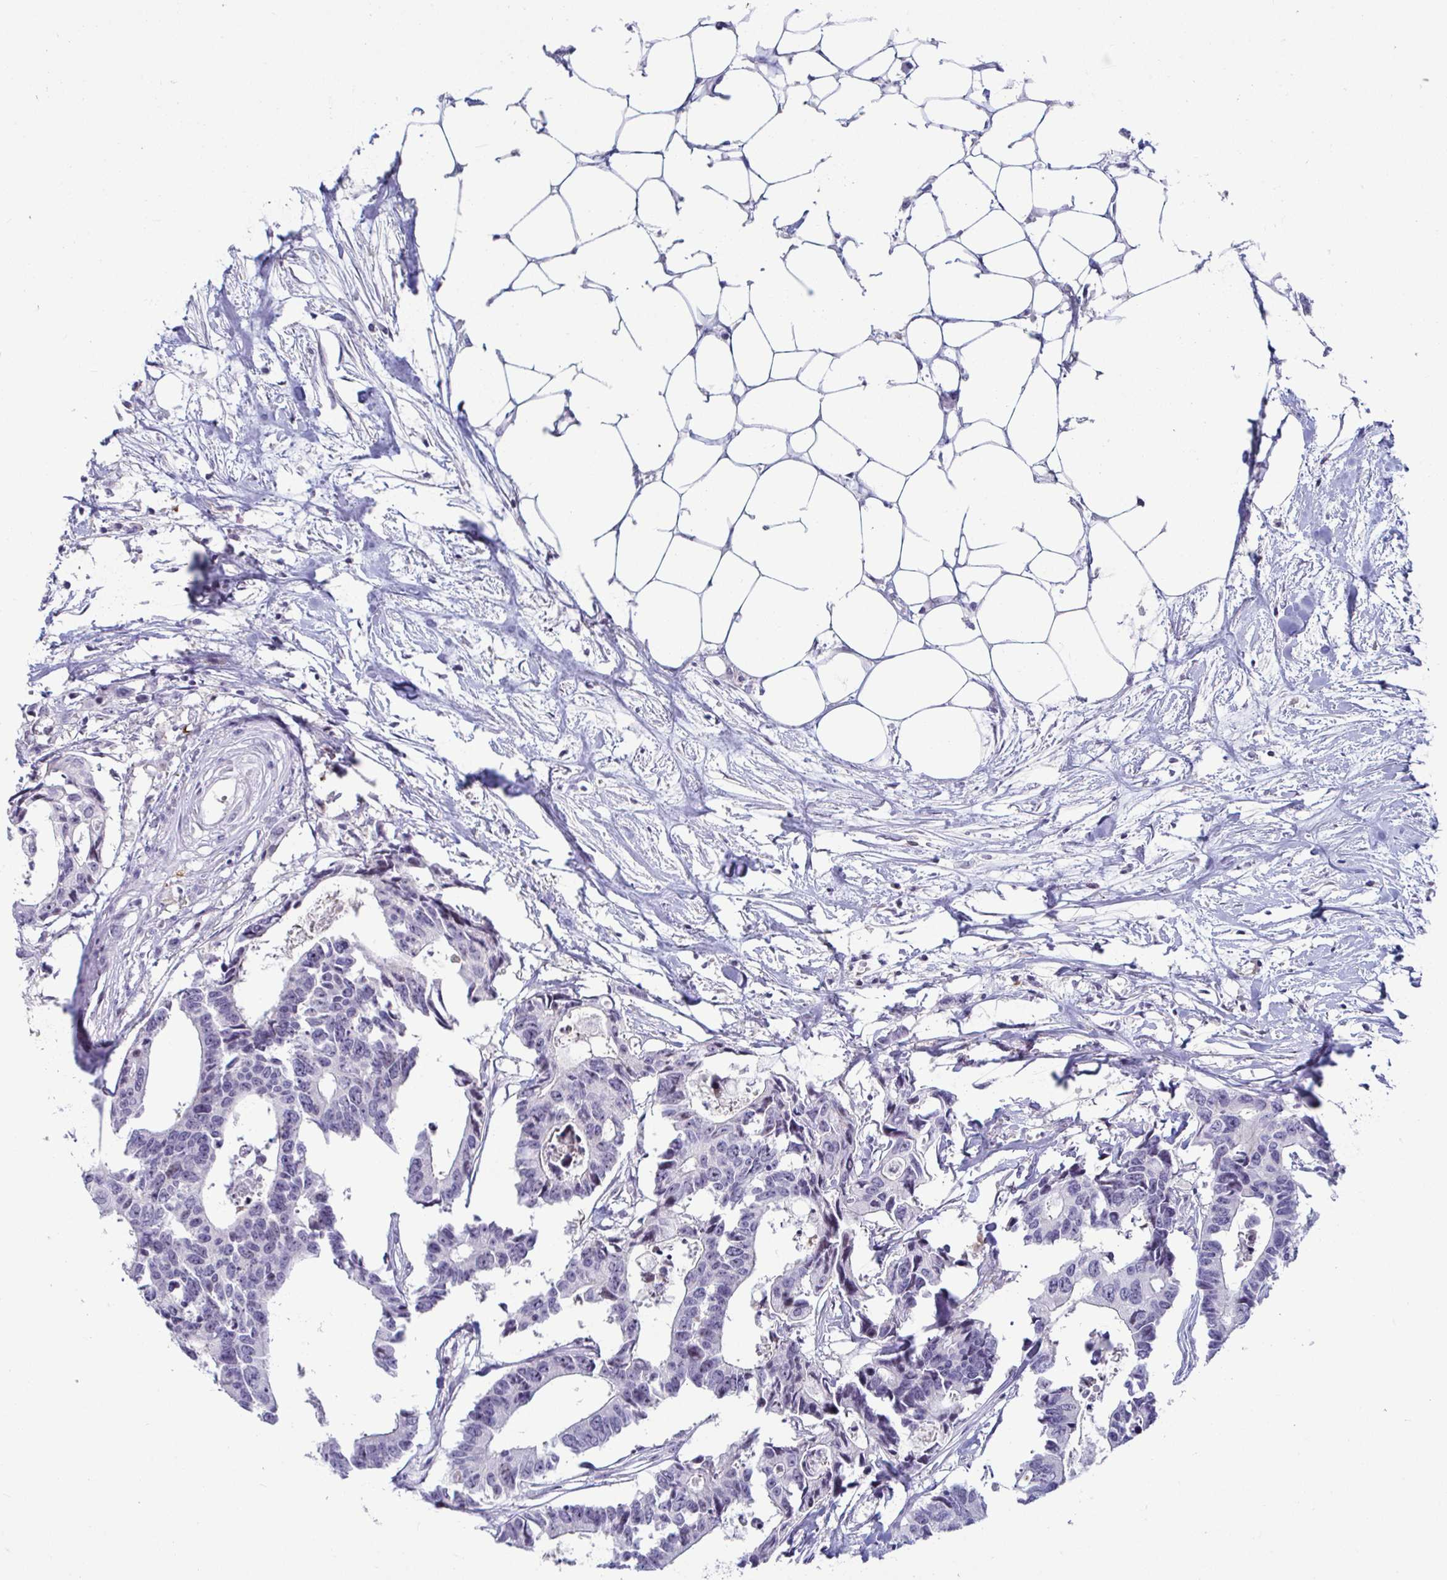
{"staining": {"intensity": "negative", "quantity": "none", "location": "none"}, "tissue": "colorectal cancer", "cell_type": "Tumor cells", "image_type": "cancer", "snomed": [{"axis": "morphology", "description": "Adenocarcinoma, NOS"}, {"axis": "topography", "description": "Rectum"}], "caption": "Image shows no significant protein staining in tumor cells of adenocarcinoma (colorectal).", "gene": "GSTM1", "patient": {"sex": "male", "age": 57}}